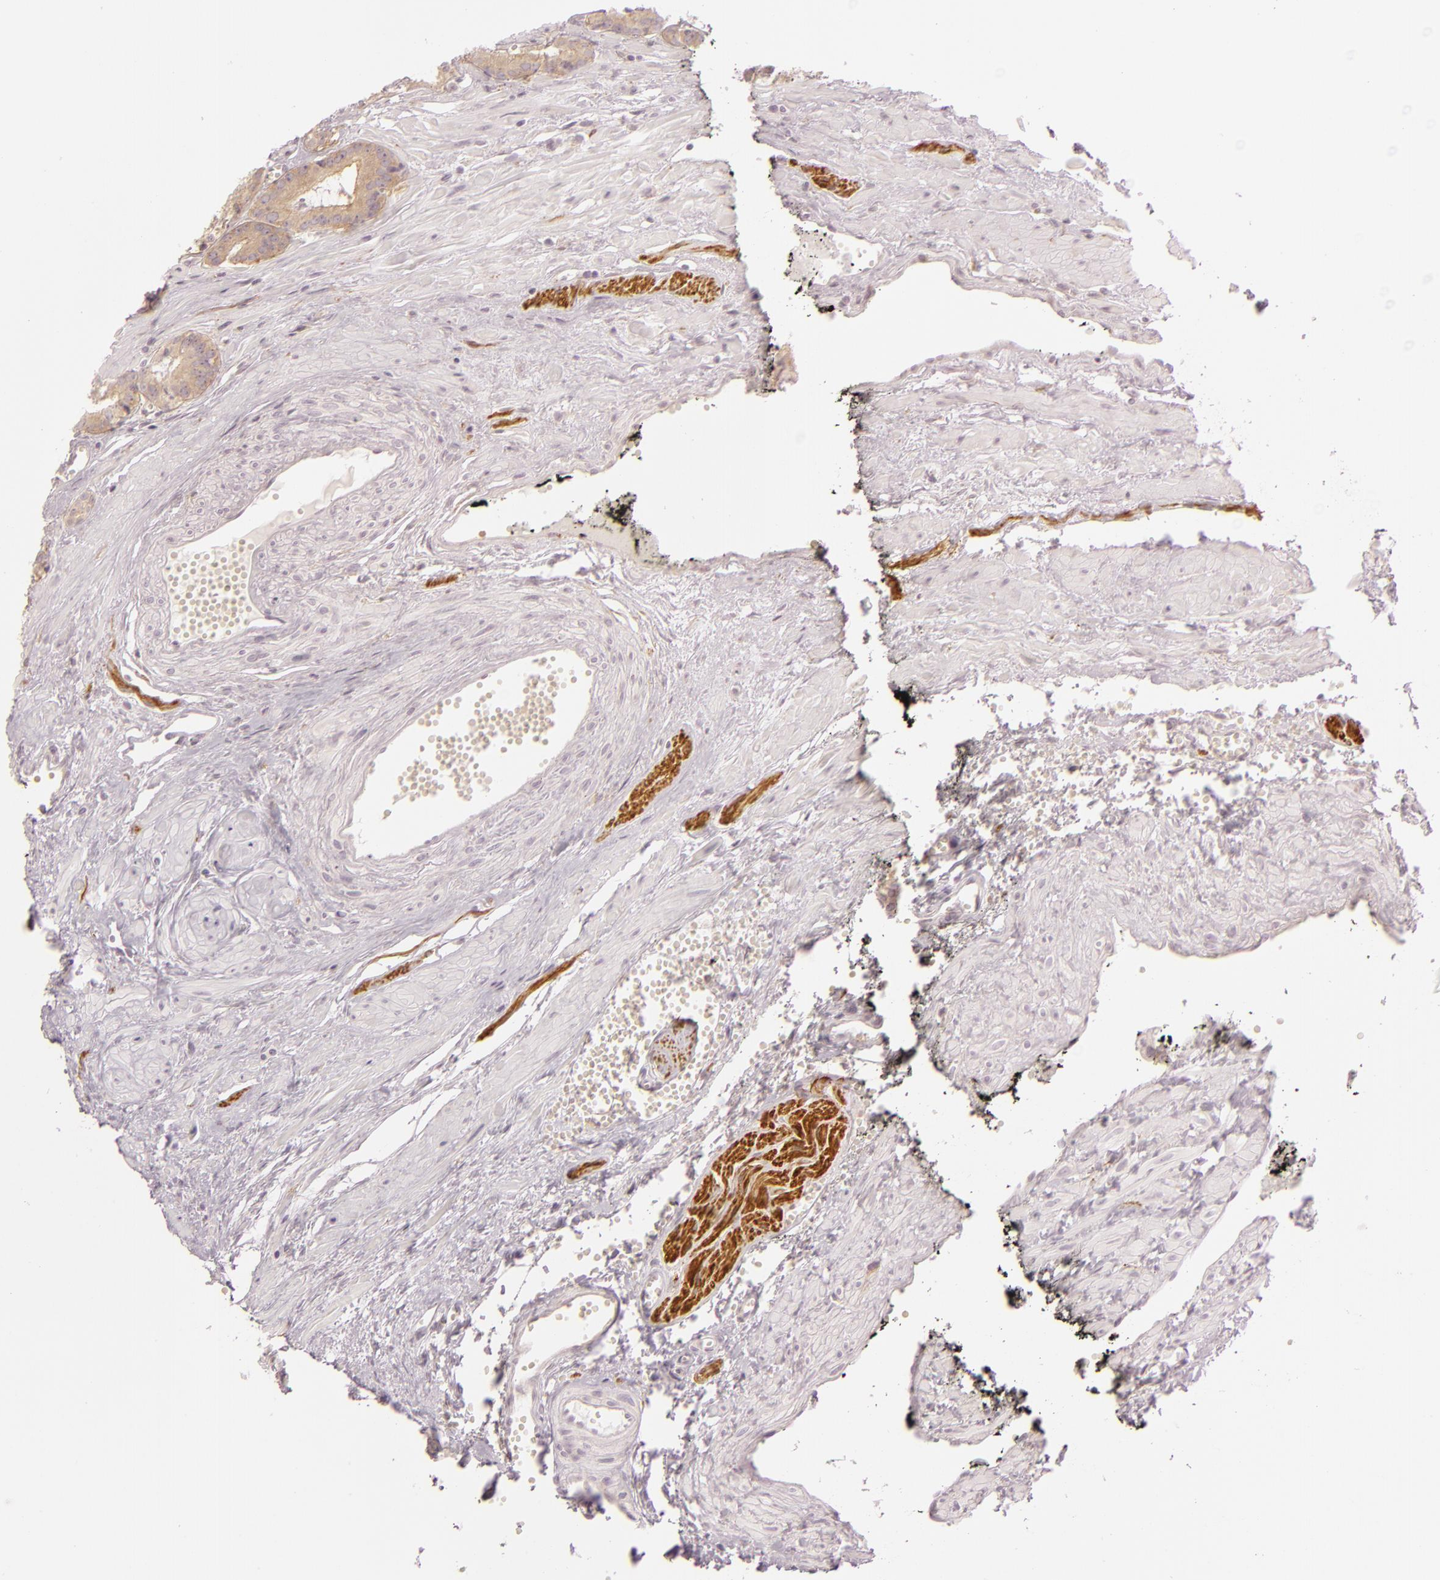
{"staining": {"intensity": "weak", "quantity": ">75%", "location": "cytoplasmic/membranous"}, "tissue": "prostate cancer", "cell_type": "Tumor cells", "image_type": "cancer", "snomed": [{"axis": "morphology", "description": "Adenocarcinoma, High grade"}, {"axis": "topography", "description": "Prostate"}], "caption": "An image showing weak cytoplasmic/membranous positivity in approximately >75% of tumor cells in prostate cancer (high-grade adenocarcinoma), as visualized by brown immunohistochemical staining.", "gene": "ZC3H7B", "patient": {"sex": "male", "age": 56}}